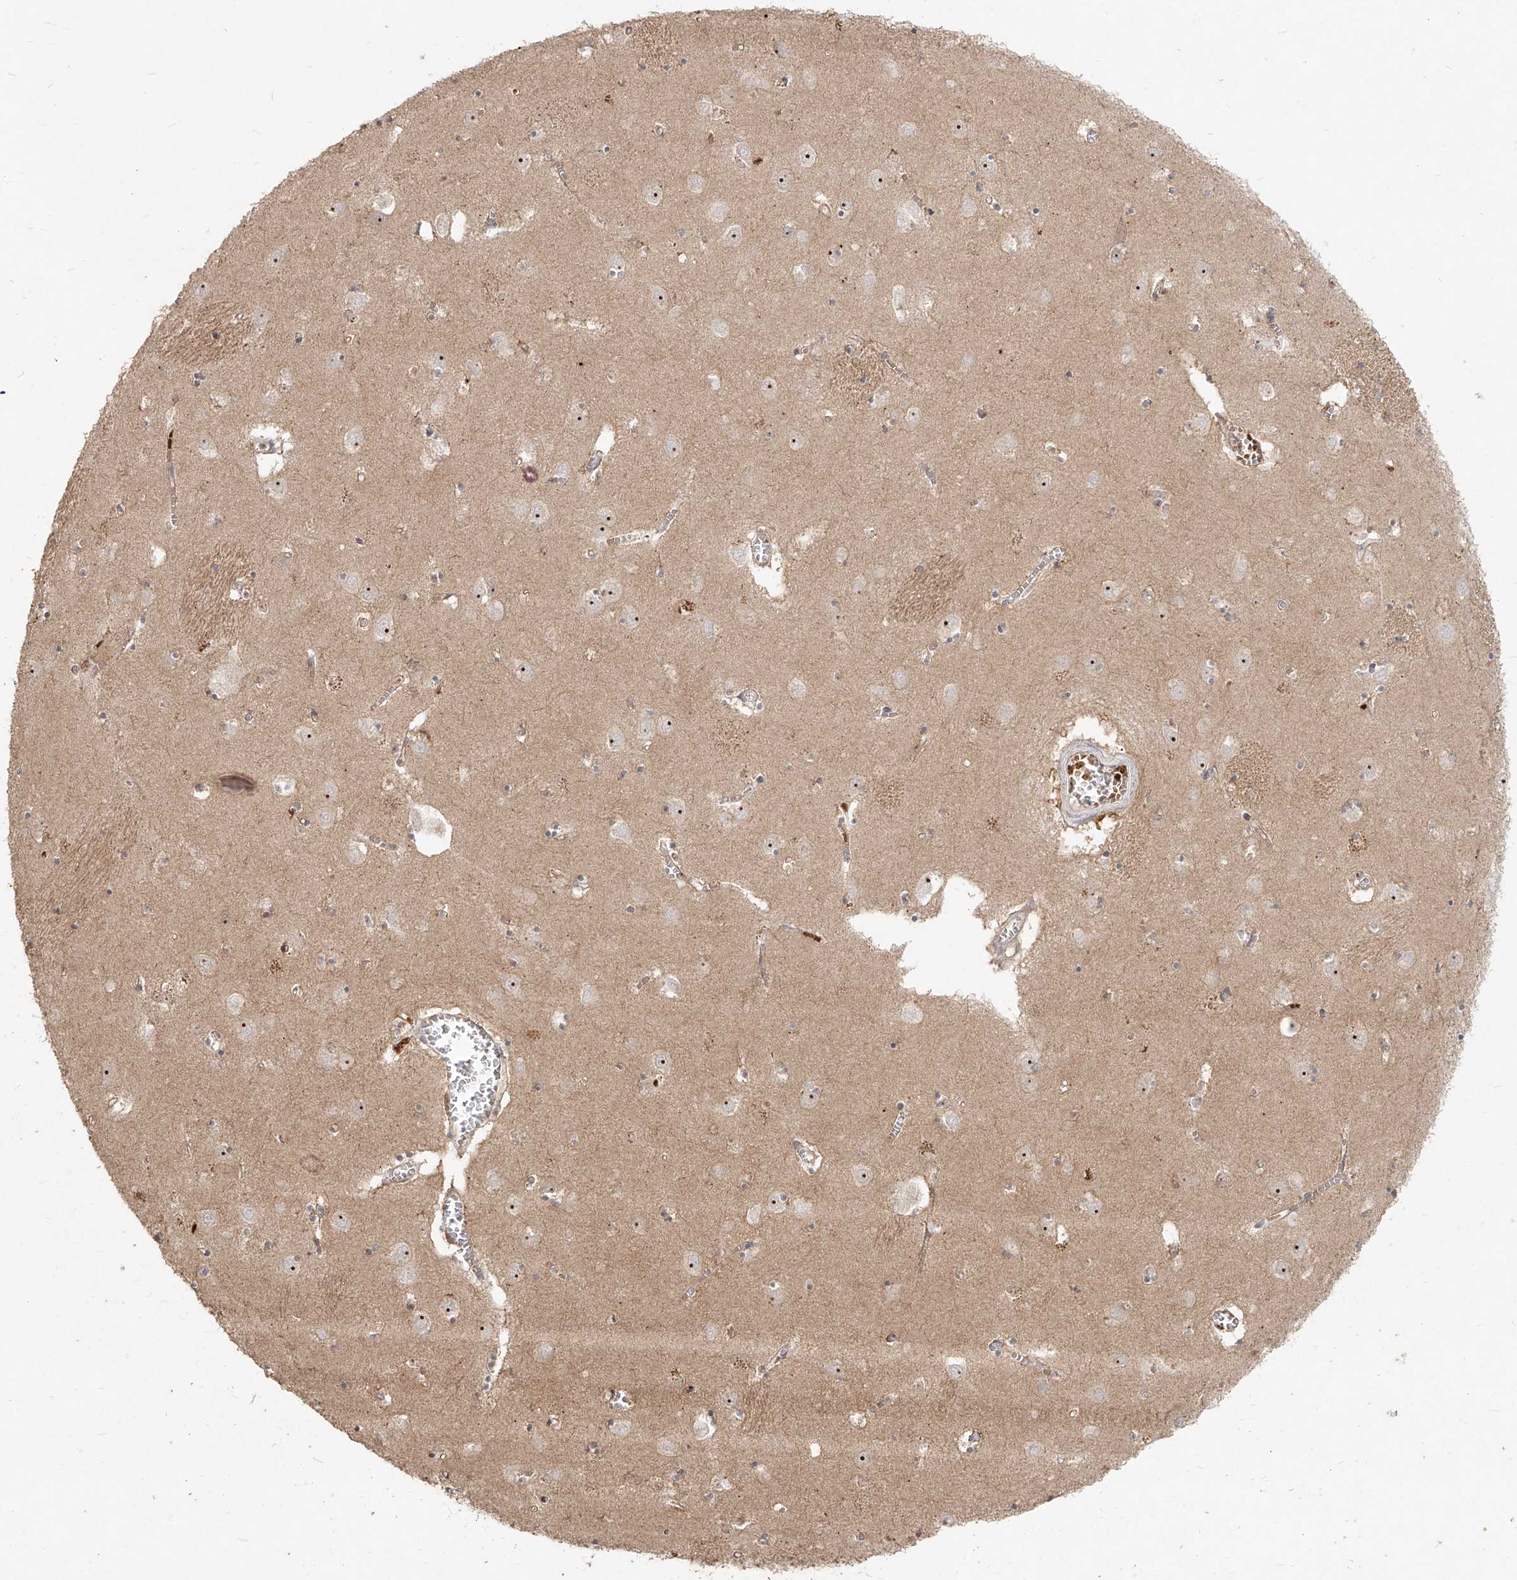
{"staining": {"intensity": "moderate", "quantity": "<25%", "location": "nuclear"}, "tissue": "caudate", "cell_type": "Glial cells", "image_type": "normal", "snomed": [{"axis": "morphology", "description": "Normal tissue, NOS"}, {"axis": "topography", "description": "Lateral ventricle wall"}], "caption": "Protein positivity by immunohistochemistry (IHC) shows moderate nuclear staining in about <25% of glial cells in normal caudate.", "gene": "BYSL", "patient": {"sex": "male", "age": 70}}